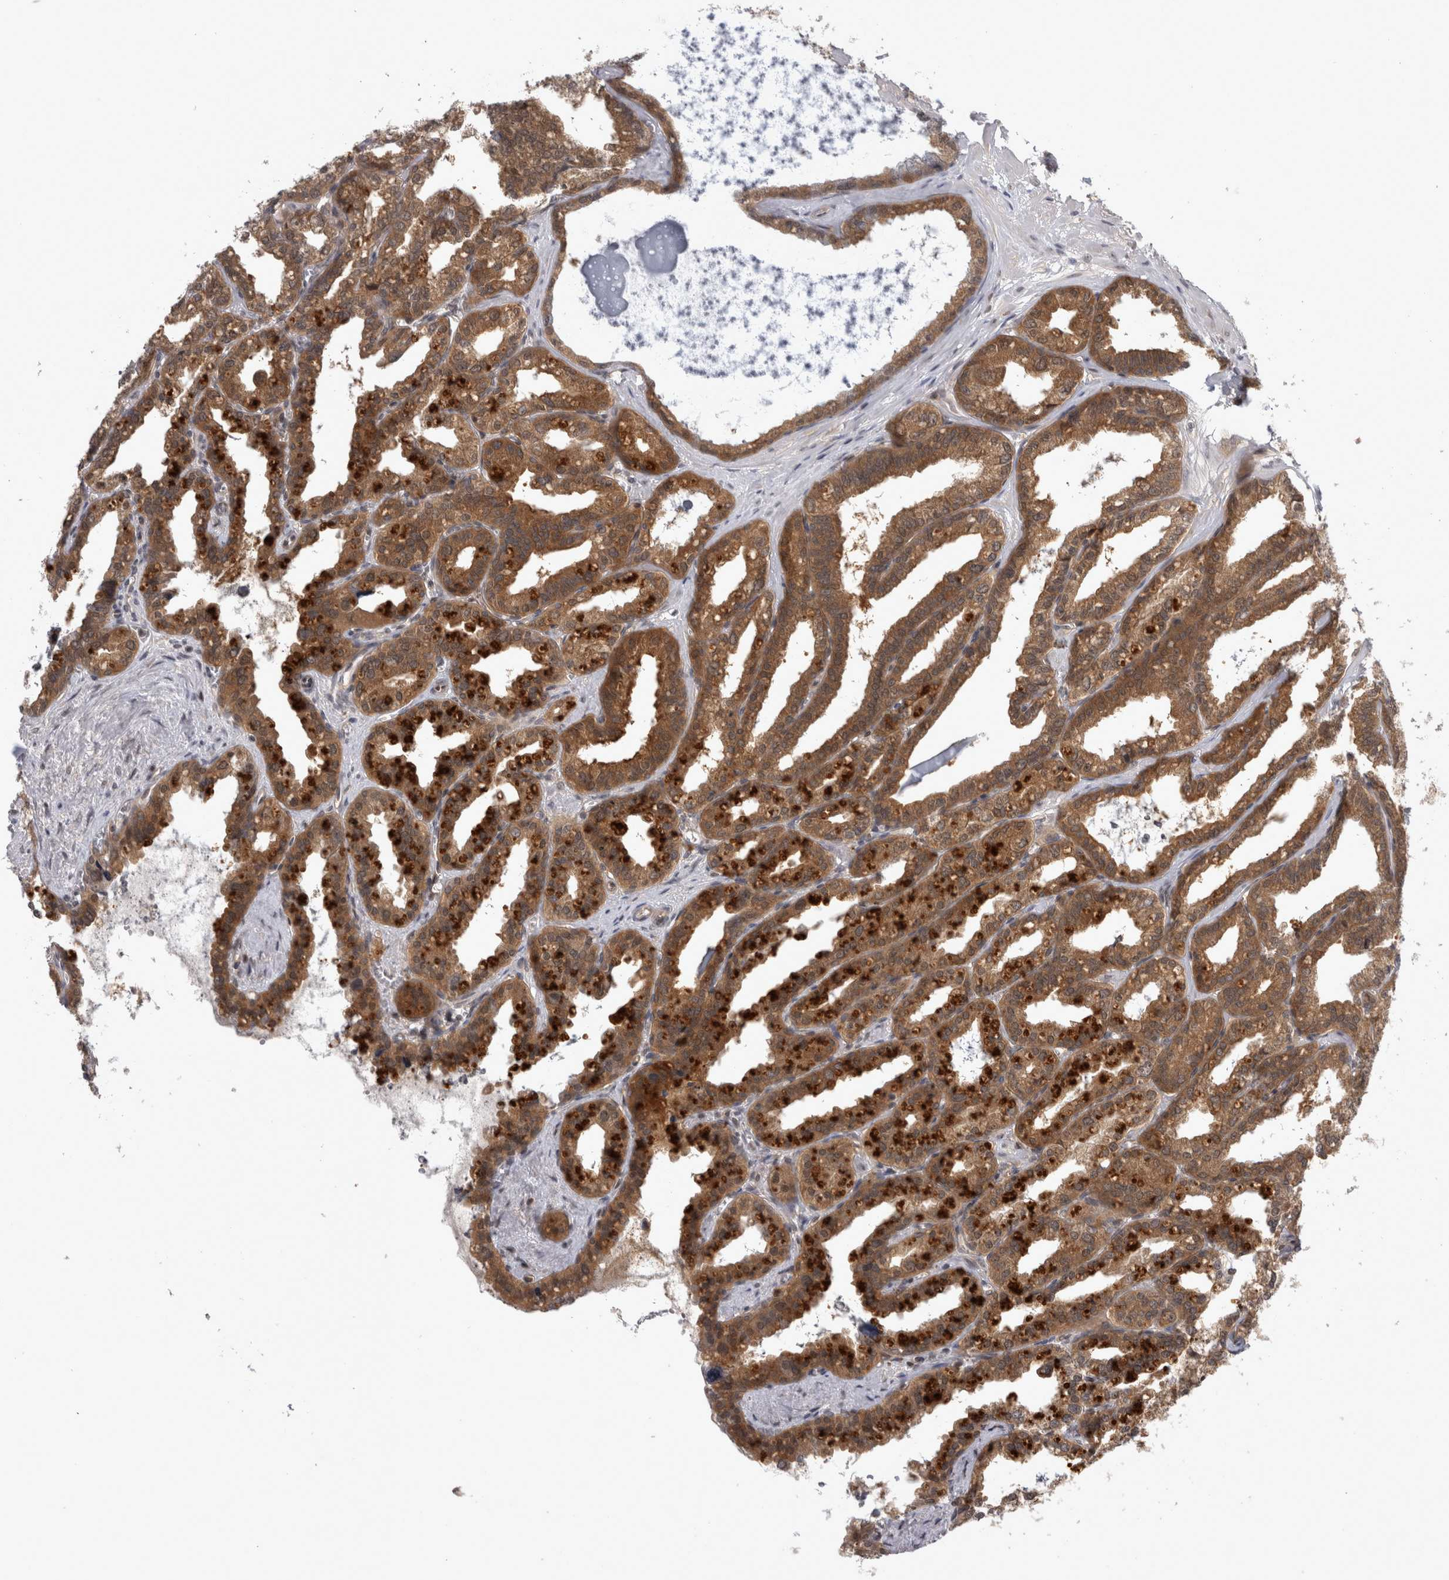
{"staining": {"intensity": "strong", "quantity": ">75%", "location": "cytoplasmic/membranous"}, "tissue": "seminal vesicle", "cell_type": "Glandular cells", "image_type": "normal", "snomed": [{"axis": "morphology", "description": "Normal tissue, NOS"}, {"axis": "topography", "description": "Prostate"}, {"axis": "topography", "description": "Seminal veicle"}], "caption": "The histopathology image demonstrates immunohistochemical staining of normal seminal vesicle. There is strong cytoplasmic/membranous staining is present in about >75% of glandular cells.", "gene": "PSMB2", "patient": {"sex": "male", "age": 51}}